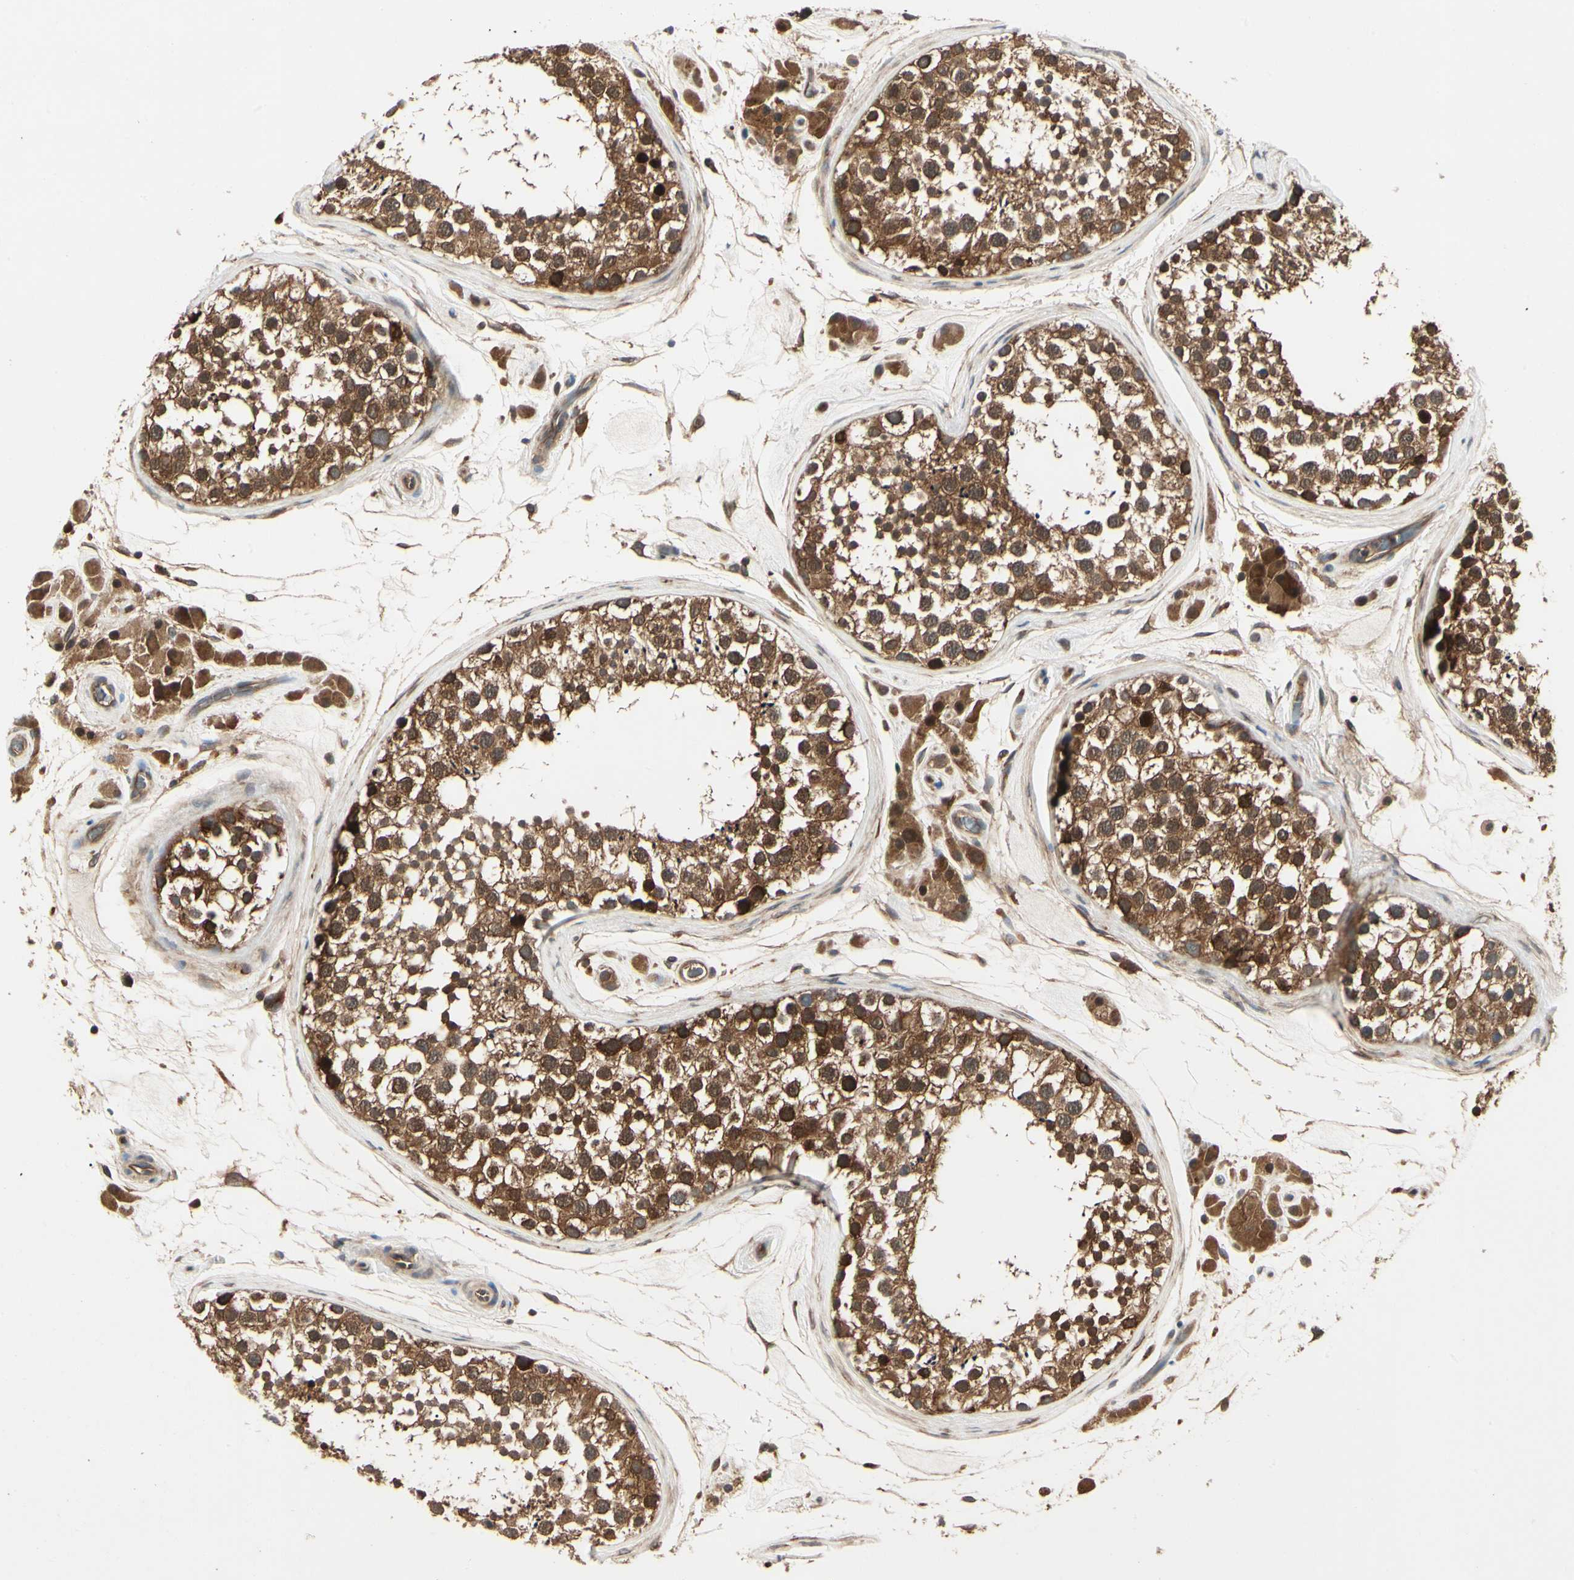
{"staining": {"intensity": "strong", "quantity": ">75%", "location": "cytoplasmic/membranous"}, "tissue": "testis", "cell_type": "Cells in seminiferous ducts", "image_type": "normal", "snomed": [{"axis": "morphology", "description": "Normal tissue, NOS"}, {"axis": "topography", "description": "Testis"}], "caption": "Testis stained for a protein demonstrates strong cytoplasmic/membranous positivity in cells in seminiferous ducts. The staining was performed using DAB (3,3'-diaminobenzidine) to visualize the protein expression in brown, while the nuclei were stained in blue with hematoxylin (Magnification: 20x).", "gene": "RNF14", "patient": {"sex": "male", "age": 46}}